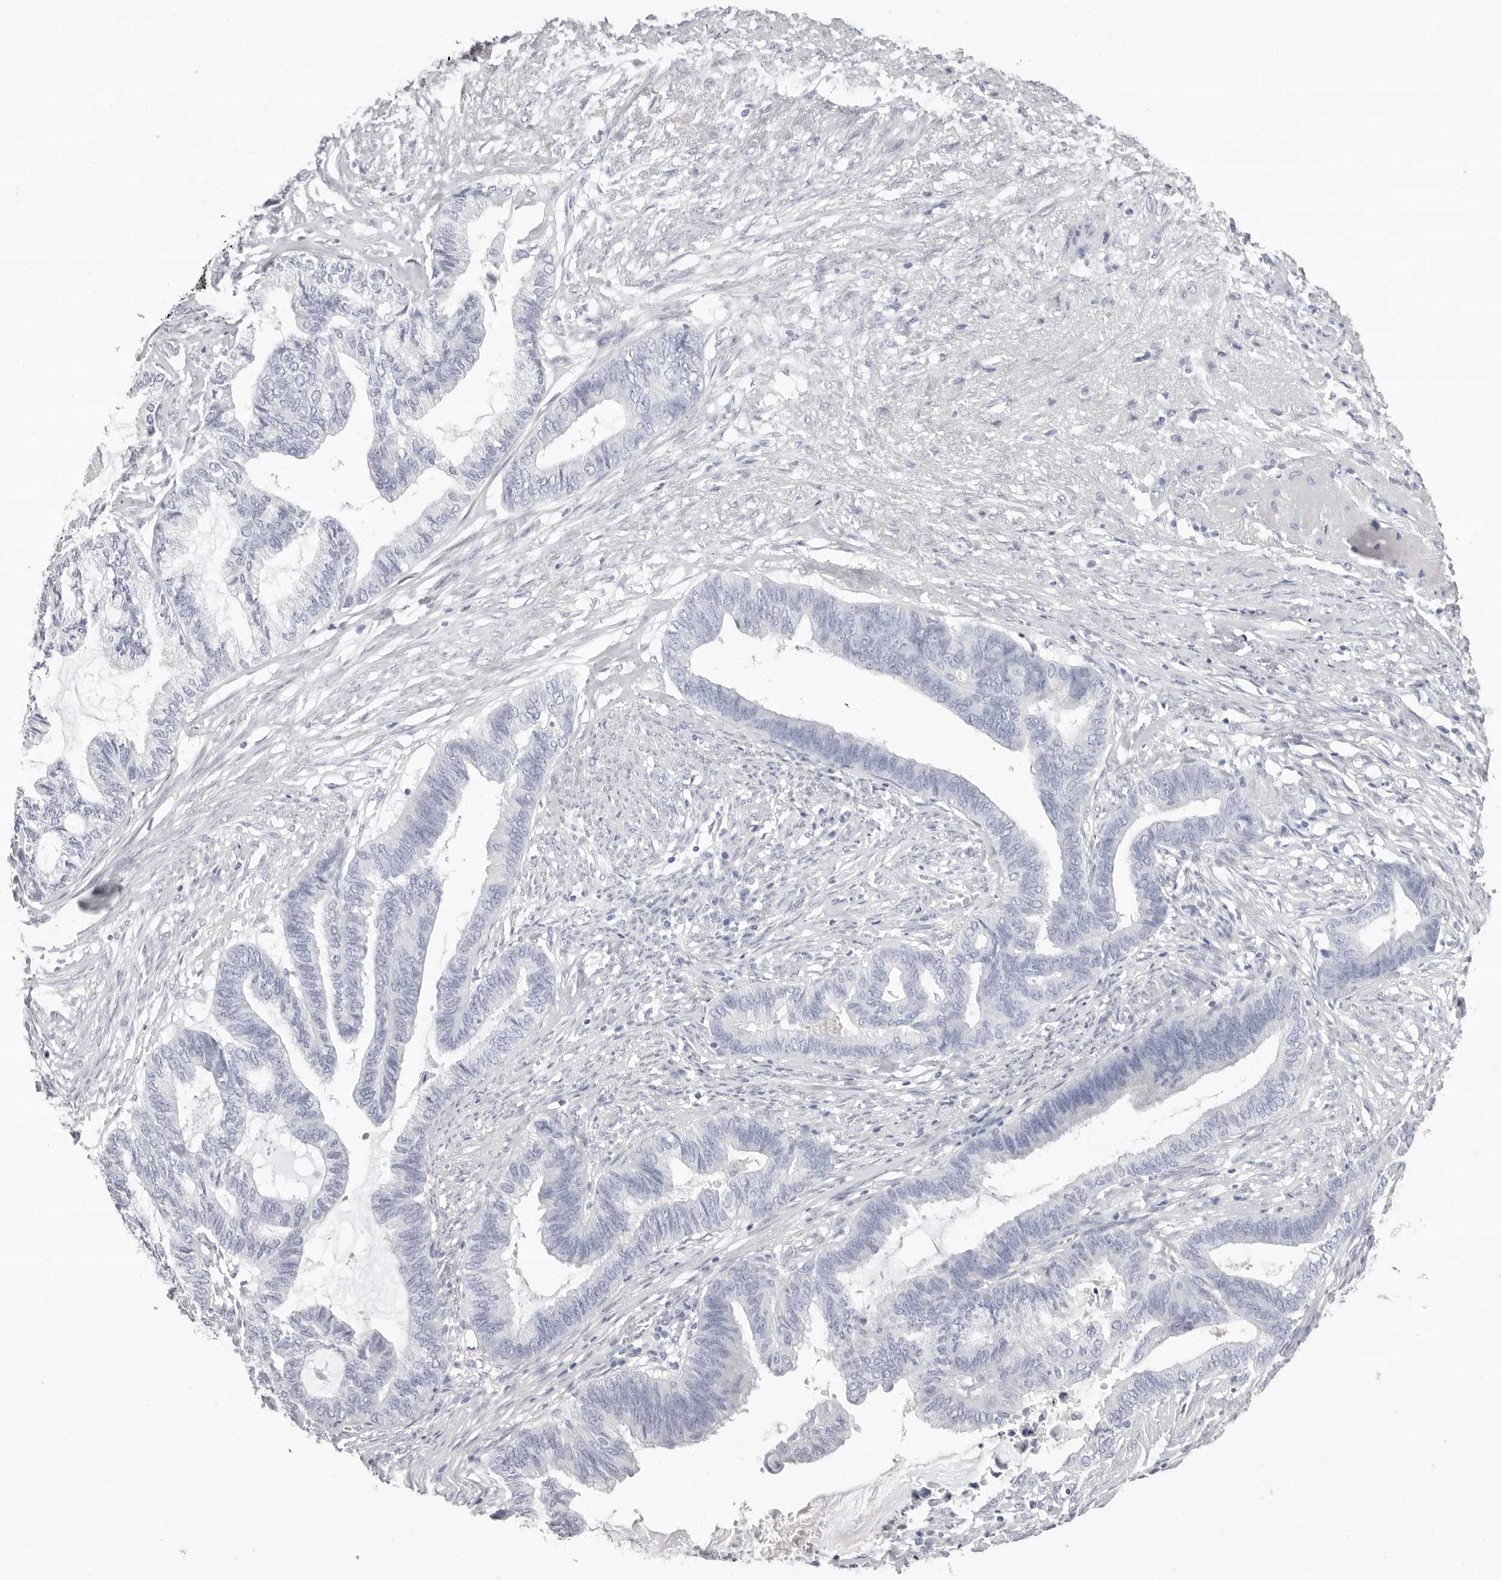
{"staining": {"intensity": "negative", "quantity": "none", "location": "none"}, "tissue": "endometrial cancer", "cell_type": "Tumor cells", "image_type": "cancer", "snomed": [{"axis": "morphology", "description": "Adenocarcinoma, NOS"}, {"axis": "topography", "description": "Endometrium"}], "caption": "Endometrial adenocarcinoma was stained to show a protein in brown. There is no significant positivity in tumor cells.", "gene": "LPO", "patient": {"sex": "female", "age": 86}}